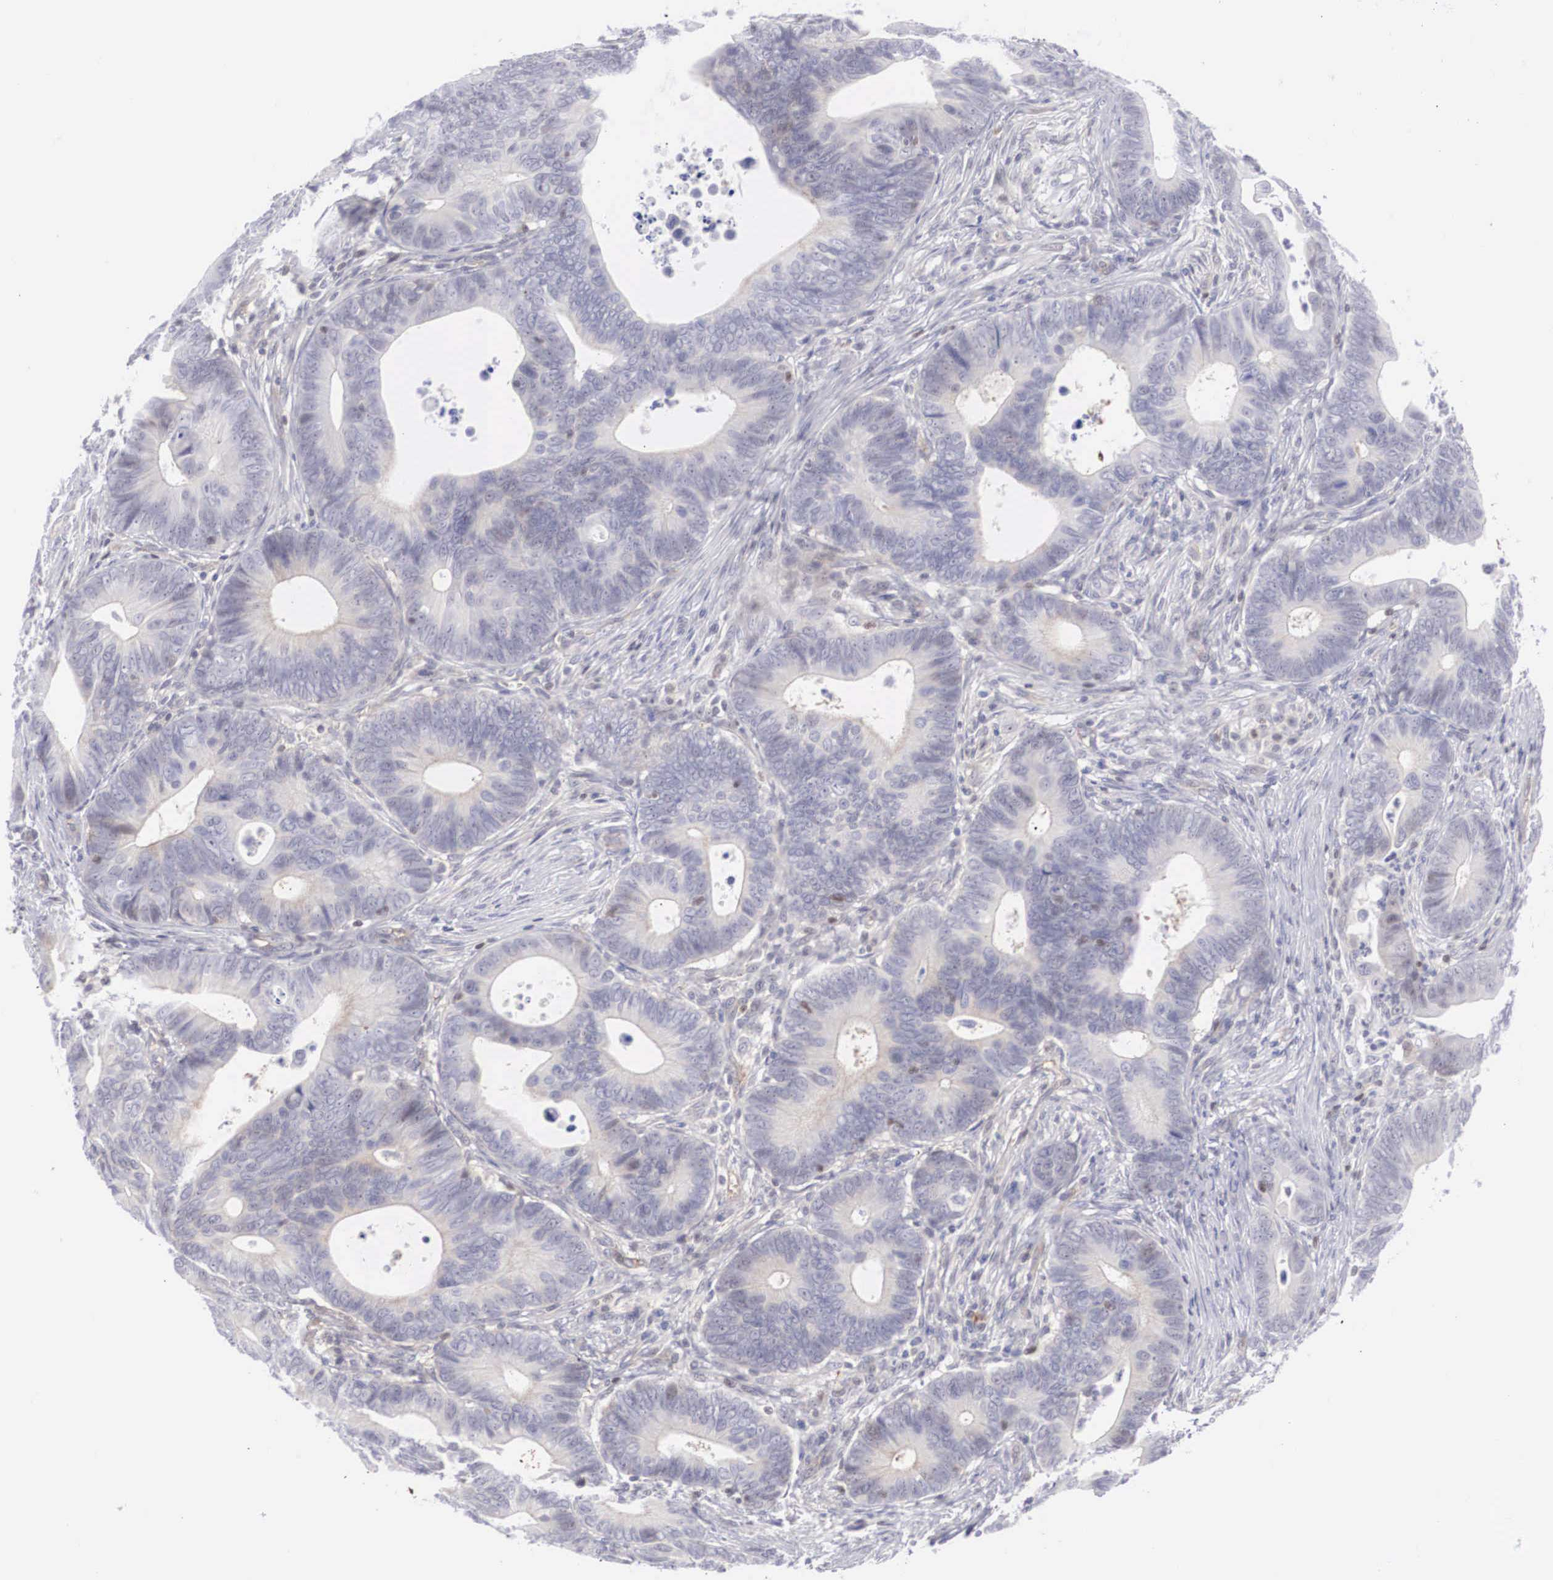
{"staining": {"intensity": "weak", "quantity": "<25%", "location": "cytoplasmic/membranous,nuclear"}, "tissue": "colorectal cancer", "cell_type": "Tumor cells", "image_type": "cancer", "snomed": [{"axis": "morphology", "description": "Adenocarcinoma, NOS"}, {"axis": "topography", "description": "Colon"}], "caption": "Photomicrograph shows no protein positivity in tumor cells of adenocarcinoma (colorectal) tissue.", "gene": "RBPJ", "patient": {"sex": "female", "age": 78}}